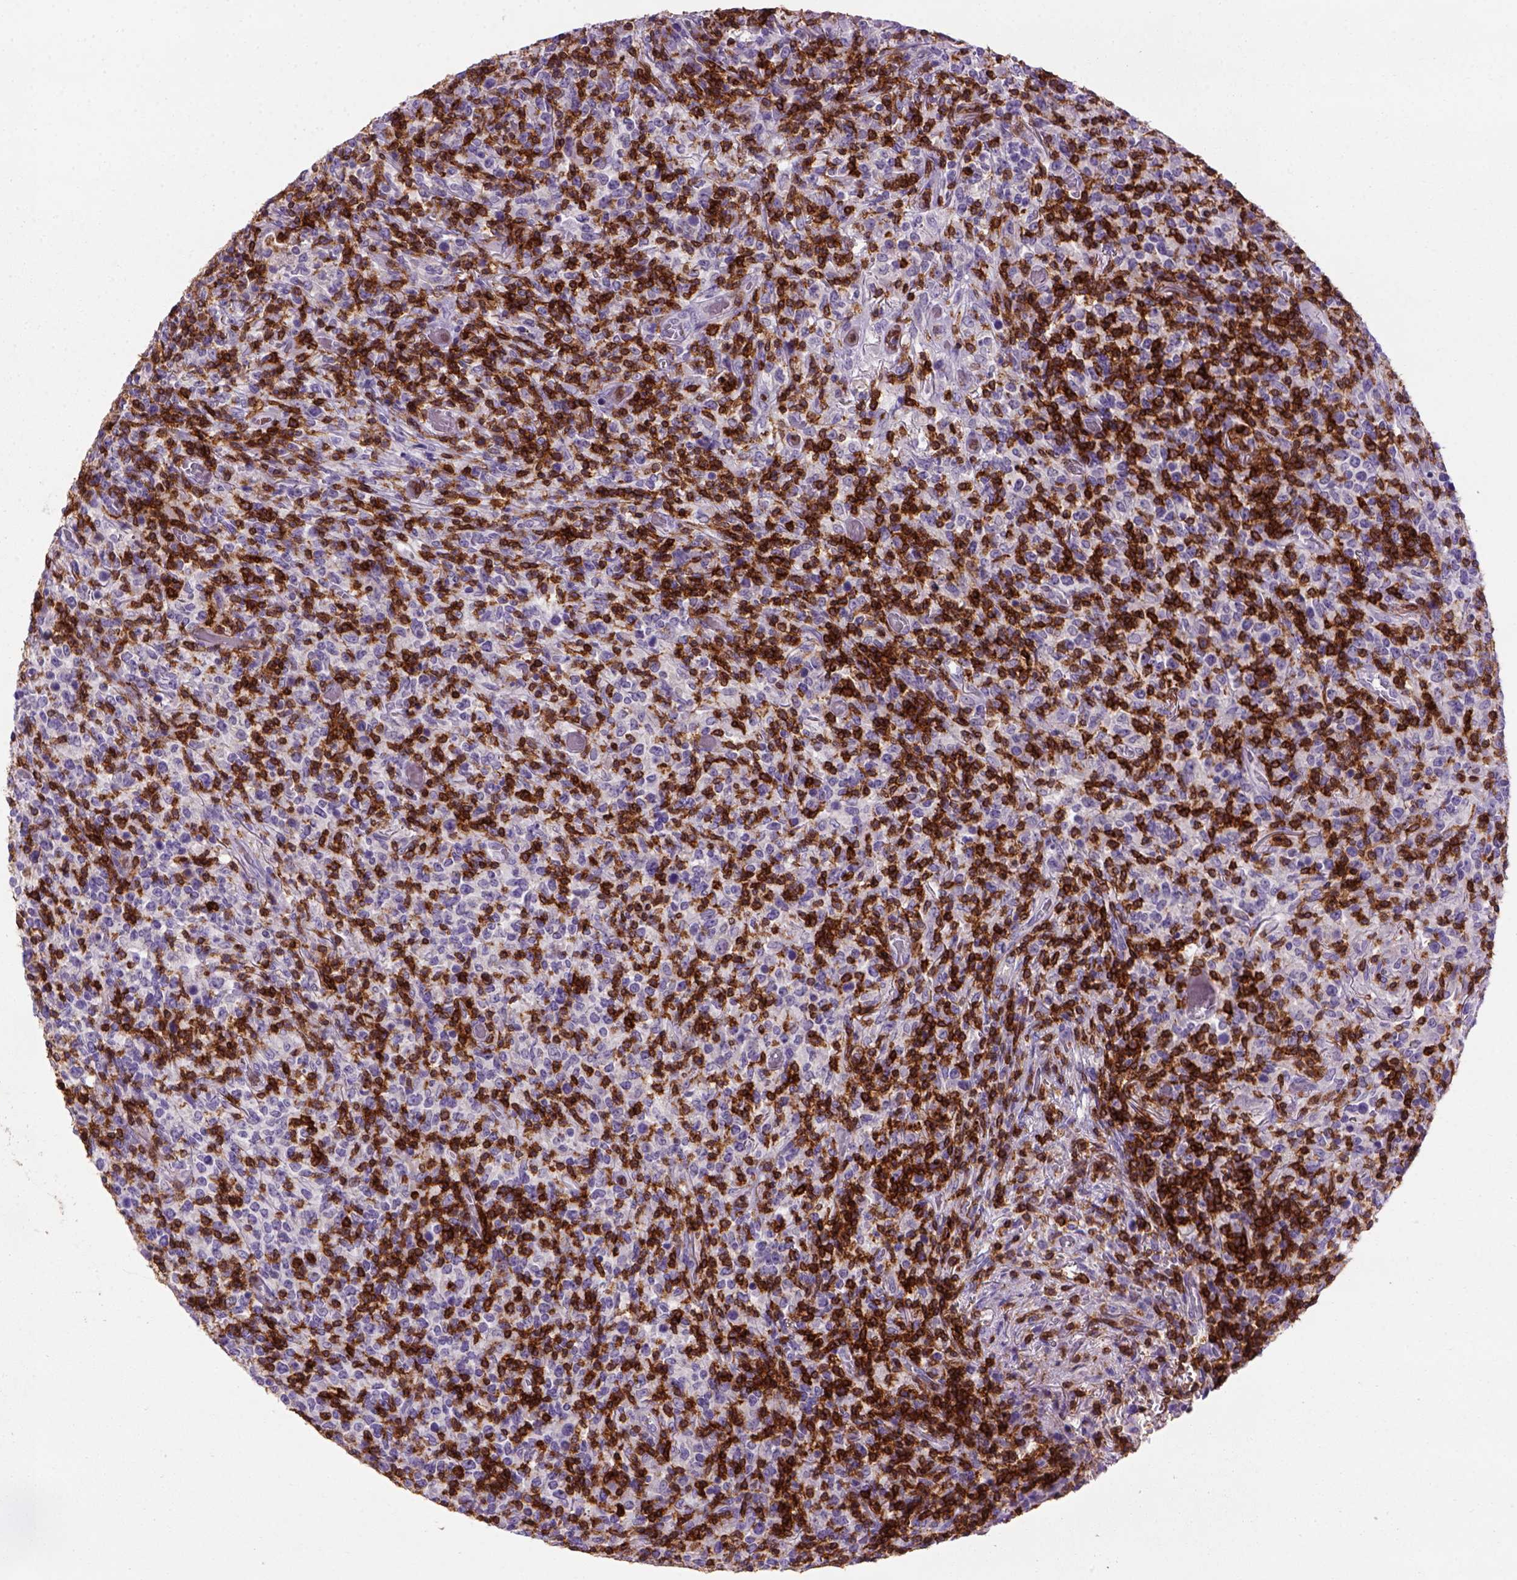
{"staining": {"intensity": "negative", "quantity": "none", "location": "none"}, "tissue": "lymphoma", "cell_type": "Tumor cells", "image_type": "cancer", "snomed": [{"axis": "morphology", "description": "Malignant lymphoma, non-Hodgkin's type, High grade"}, {"axis": "topography", "description": "Lung"}], "caption": "Lymphoma was stained to show a protein in brown. There is no significant staining in tumor cells.", "gene": "CD3E", "patient": {"sex": "male", "age": 79}}